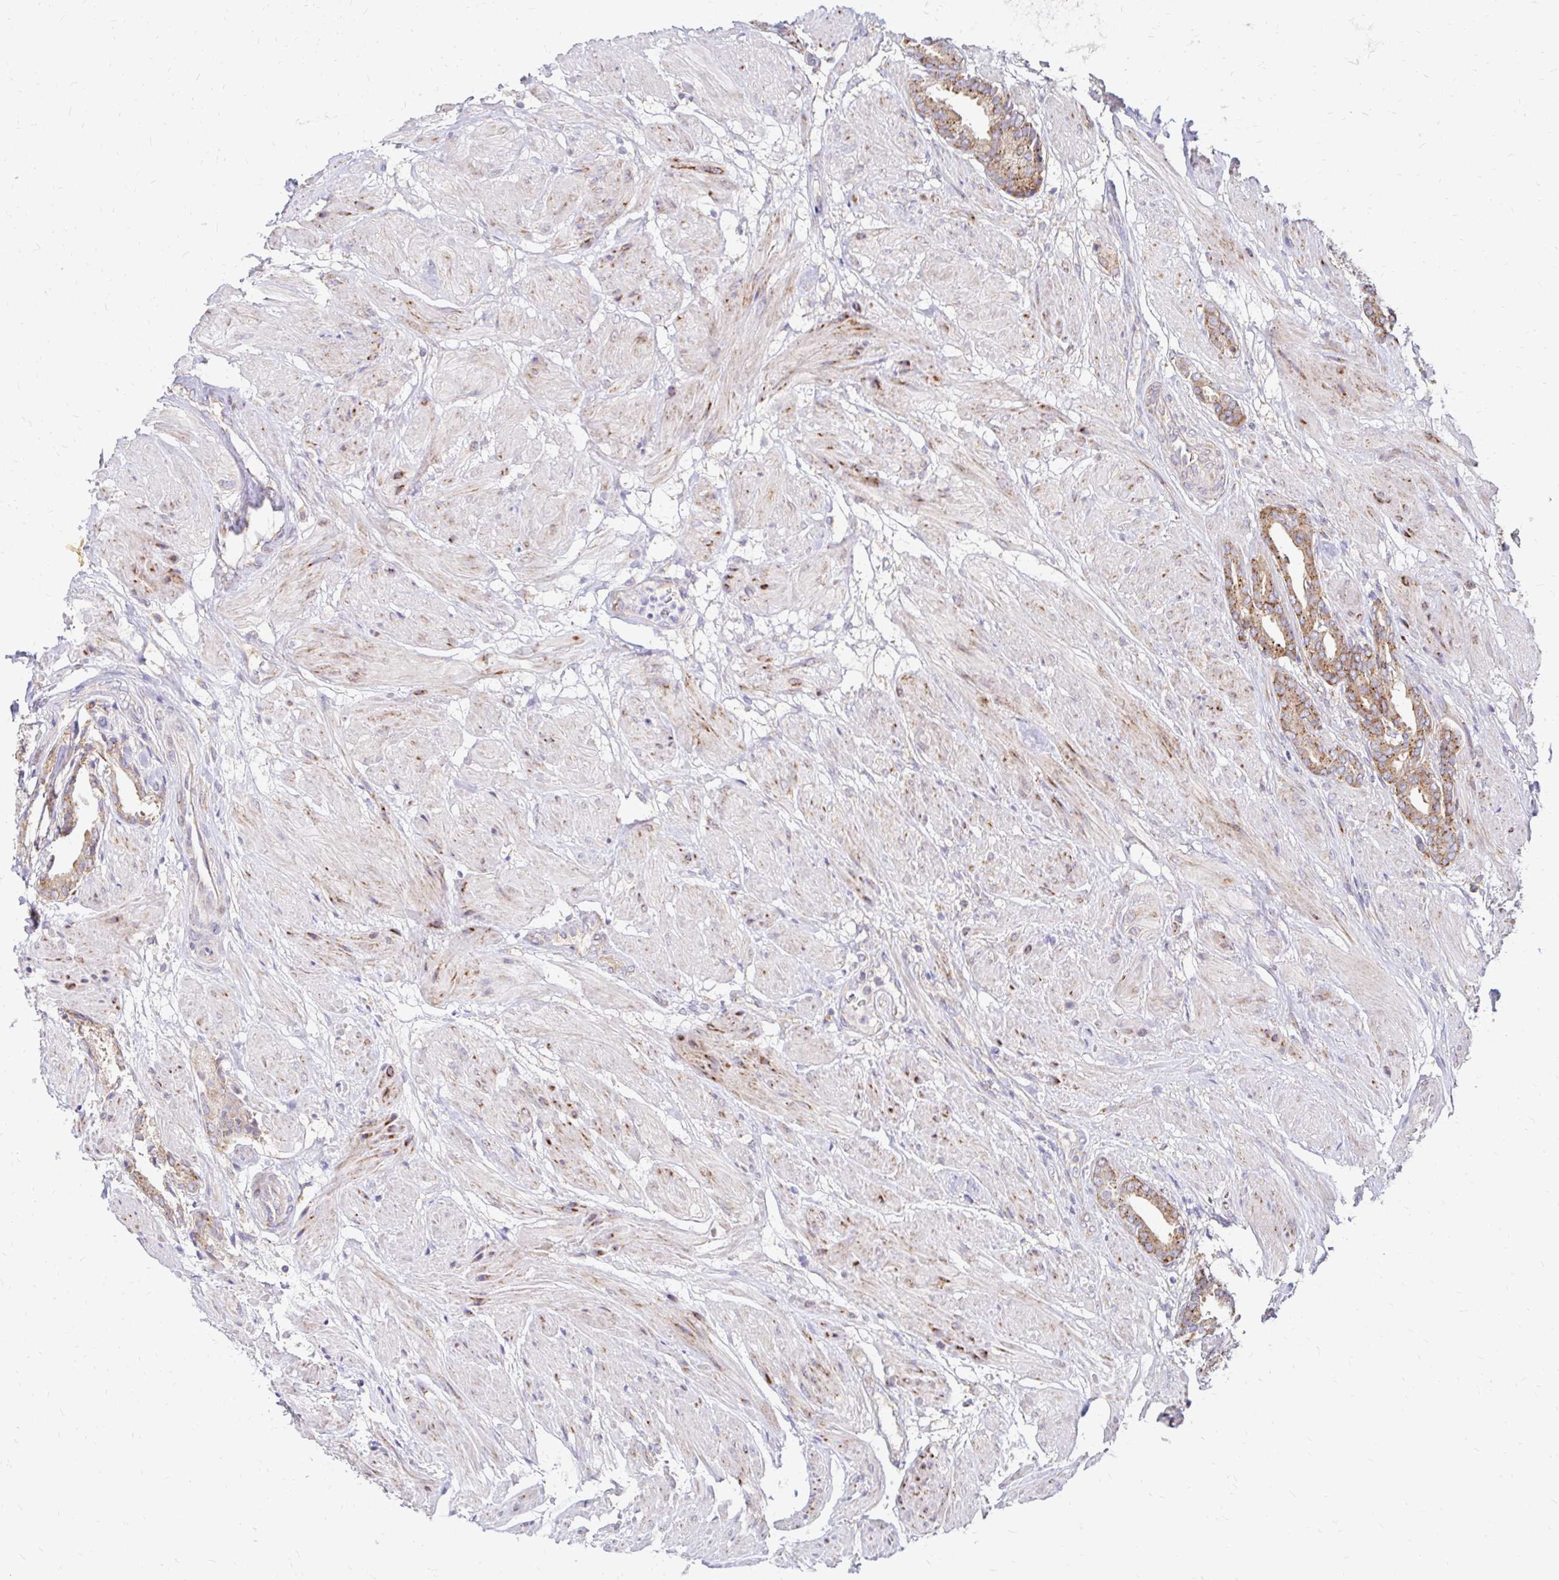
{"staining": {"intensity": "moderate", "quantity": ">75%", "location": "cytoplasmic/membranous"}, "tissue": "prostate cancer", "cell_type": "Tumor cells", "image_type": "cancer", "snomed": [{"axis": "morphology", "description": "Adenocarcinoma, High grade"}, {"axis": "topography", "description": "Prostate"}], "caption": "A brown stain shows moderate cytoplasmic/membranous positivity of a protein in human prostate cancer (high-grade adenocarcinoma) tumor cells. Immunohistochemistry (ihc) stains the protein in brown and the nuclei are stained blue.", "gene": "IDUA", "patient": {"sex": "male", "age": 56}}